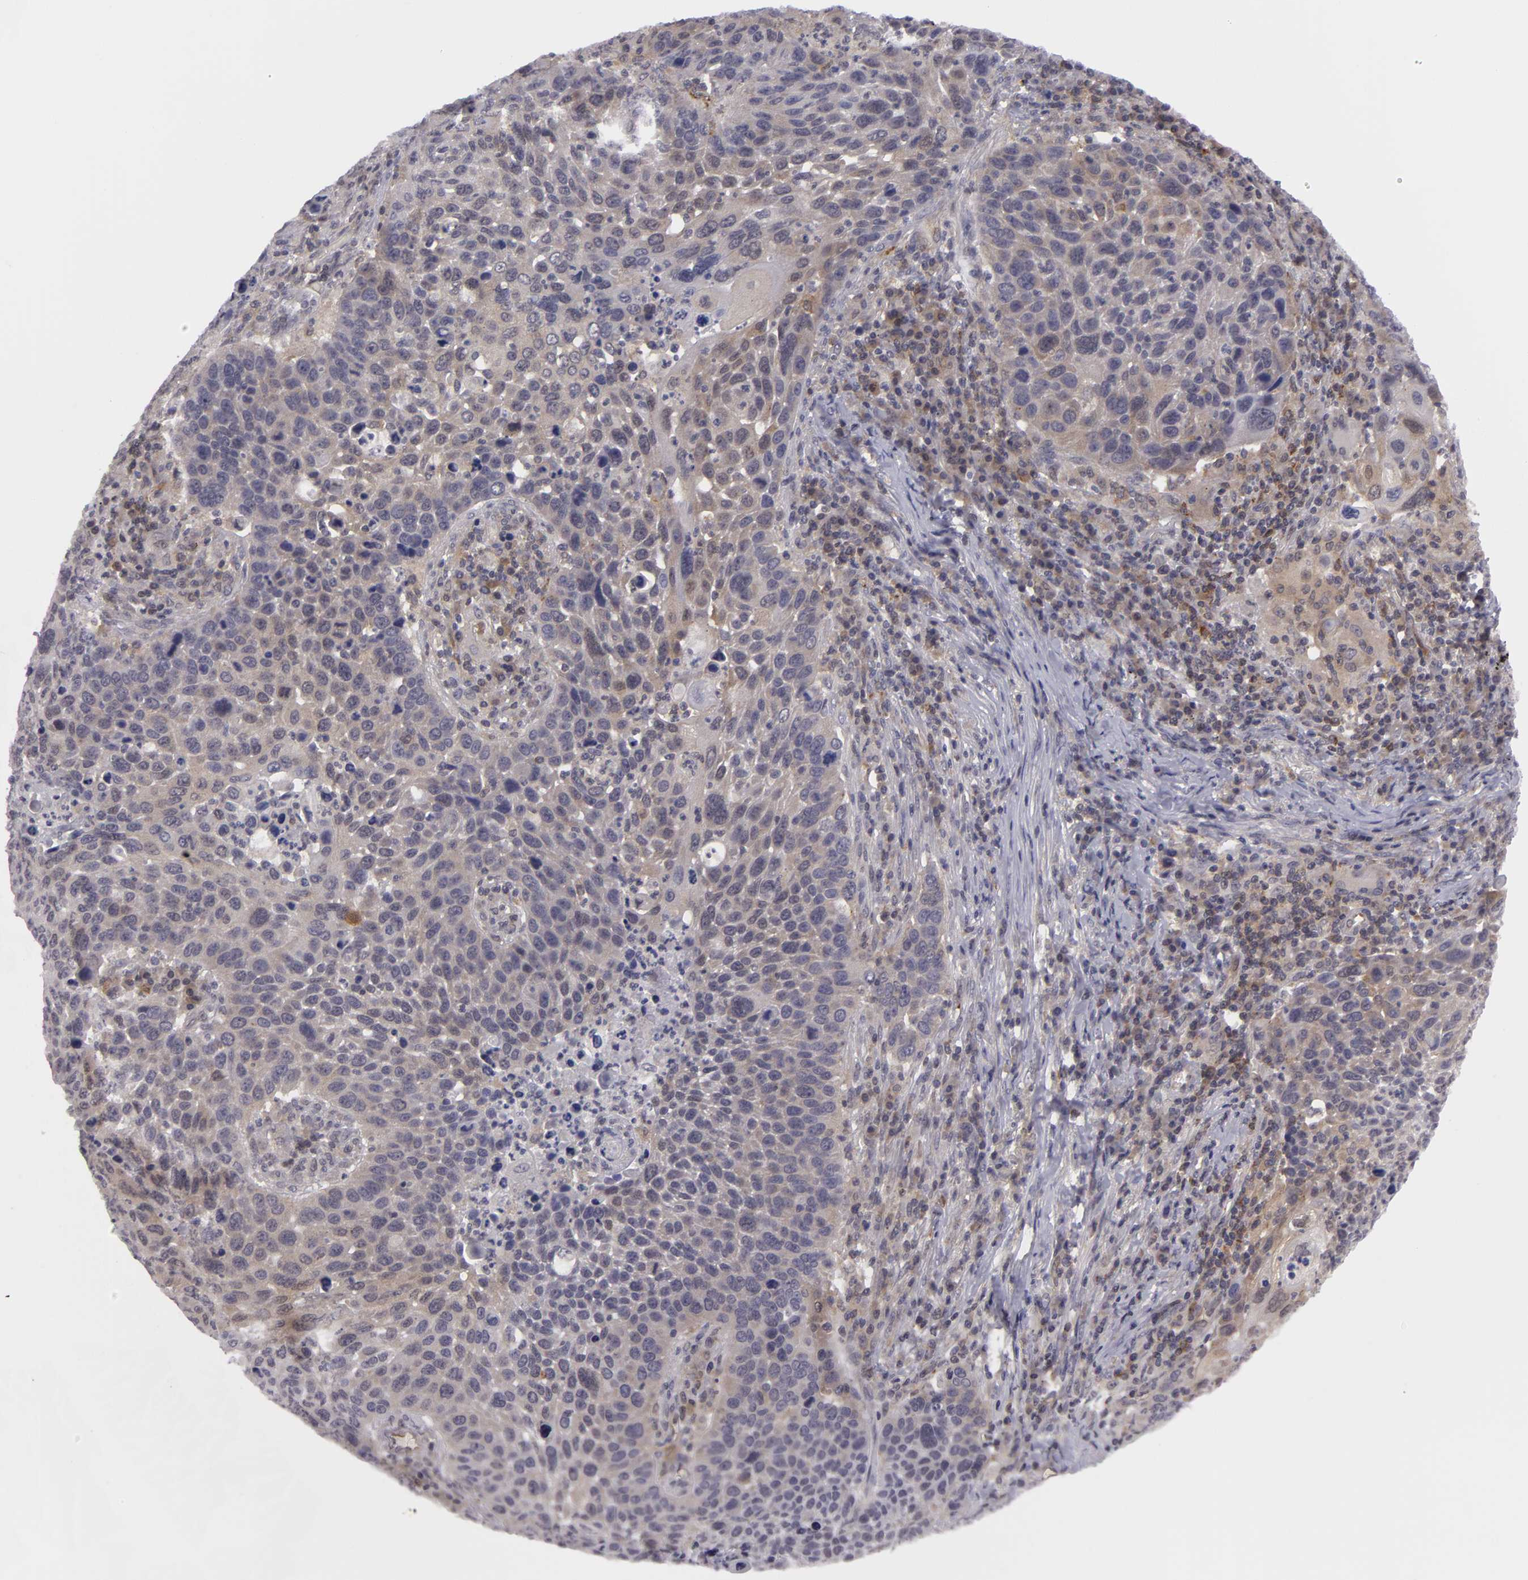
{"staining": {"intensity": "weak", "quantity": "25%-75%", "location": "cytoplasmic/membranous"}, "tissue": "lung cancer", "cell_type": "Tumor cells", "image_type": "cancer", "snomed": [{"axis": "morphology", "description": "Squamous cell carcinoma, NOS"}, {"axis": "topography", "description": "Lung"}], "caption": "IHC photomicrograph of squamous cell carcinoma (lung) stained for a protein (brown), which shows low levels of weak cytoplasmic/membranous staining in approximately 25%-75% of tumor cells.", "gene": "BCL10", "patient": {"sex": "male", "age": 68}}